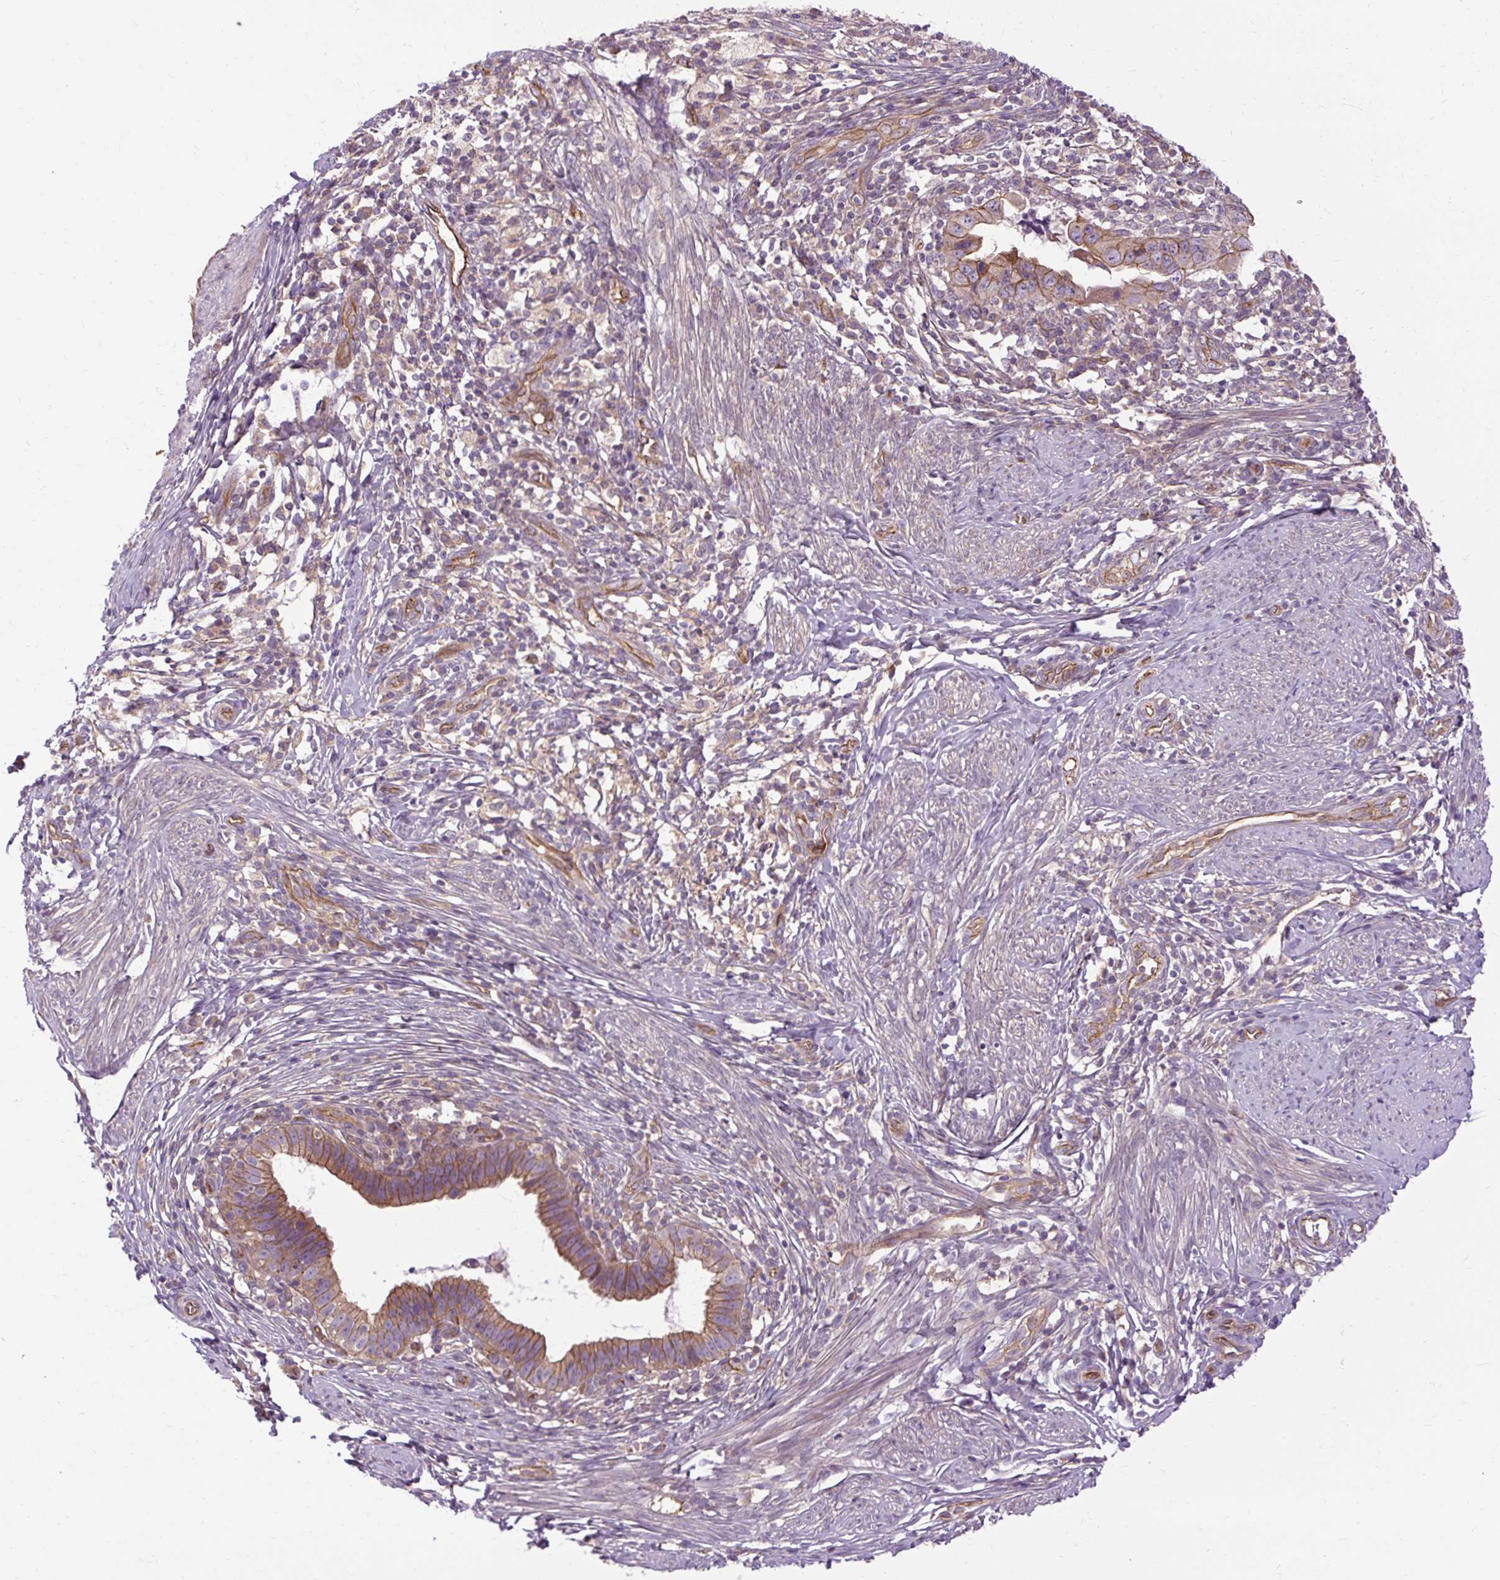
{"staining": {"intensity": "moderate", "quantity": ">75%", "location": "cytoplasmic/membranous"}, "tissue": "cervical cancer", "cell_type": "Tumor cells", "image_type": "cancer", "snomed": [{"axis": "morphology", "description": "Adenocarcinoma, NOS"}, {"axis": "topography", "description": "Cervix"}], "caption": "Moderate cytoplasmic/membranous staining for a protein is appreciated in approximately >75% of tumor cells of cervical cancer using IHC.", "gene": "CCDC93", "patient": {"sex": "female", "age": 36}}